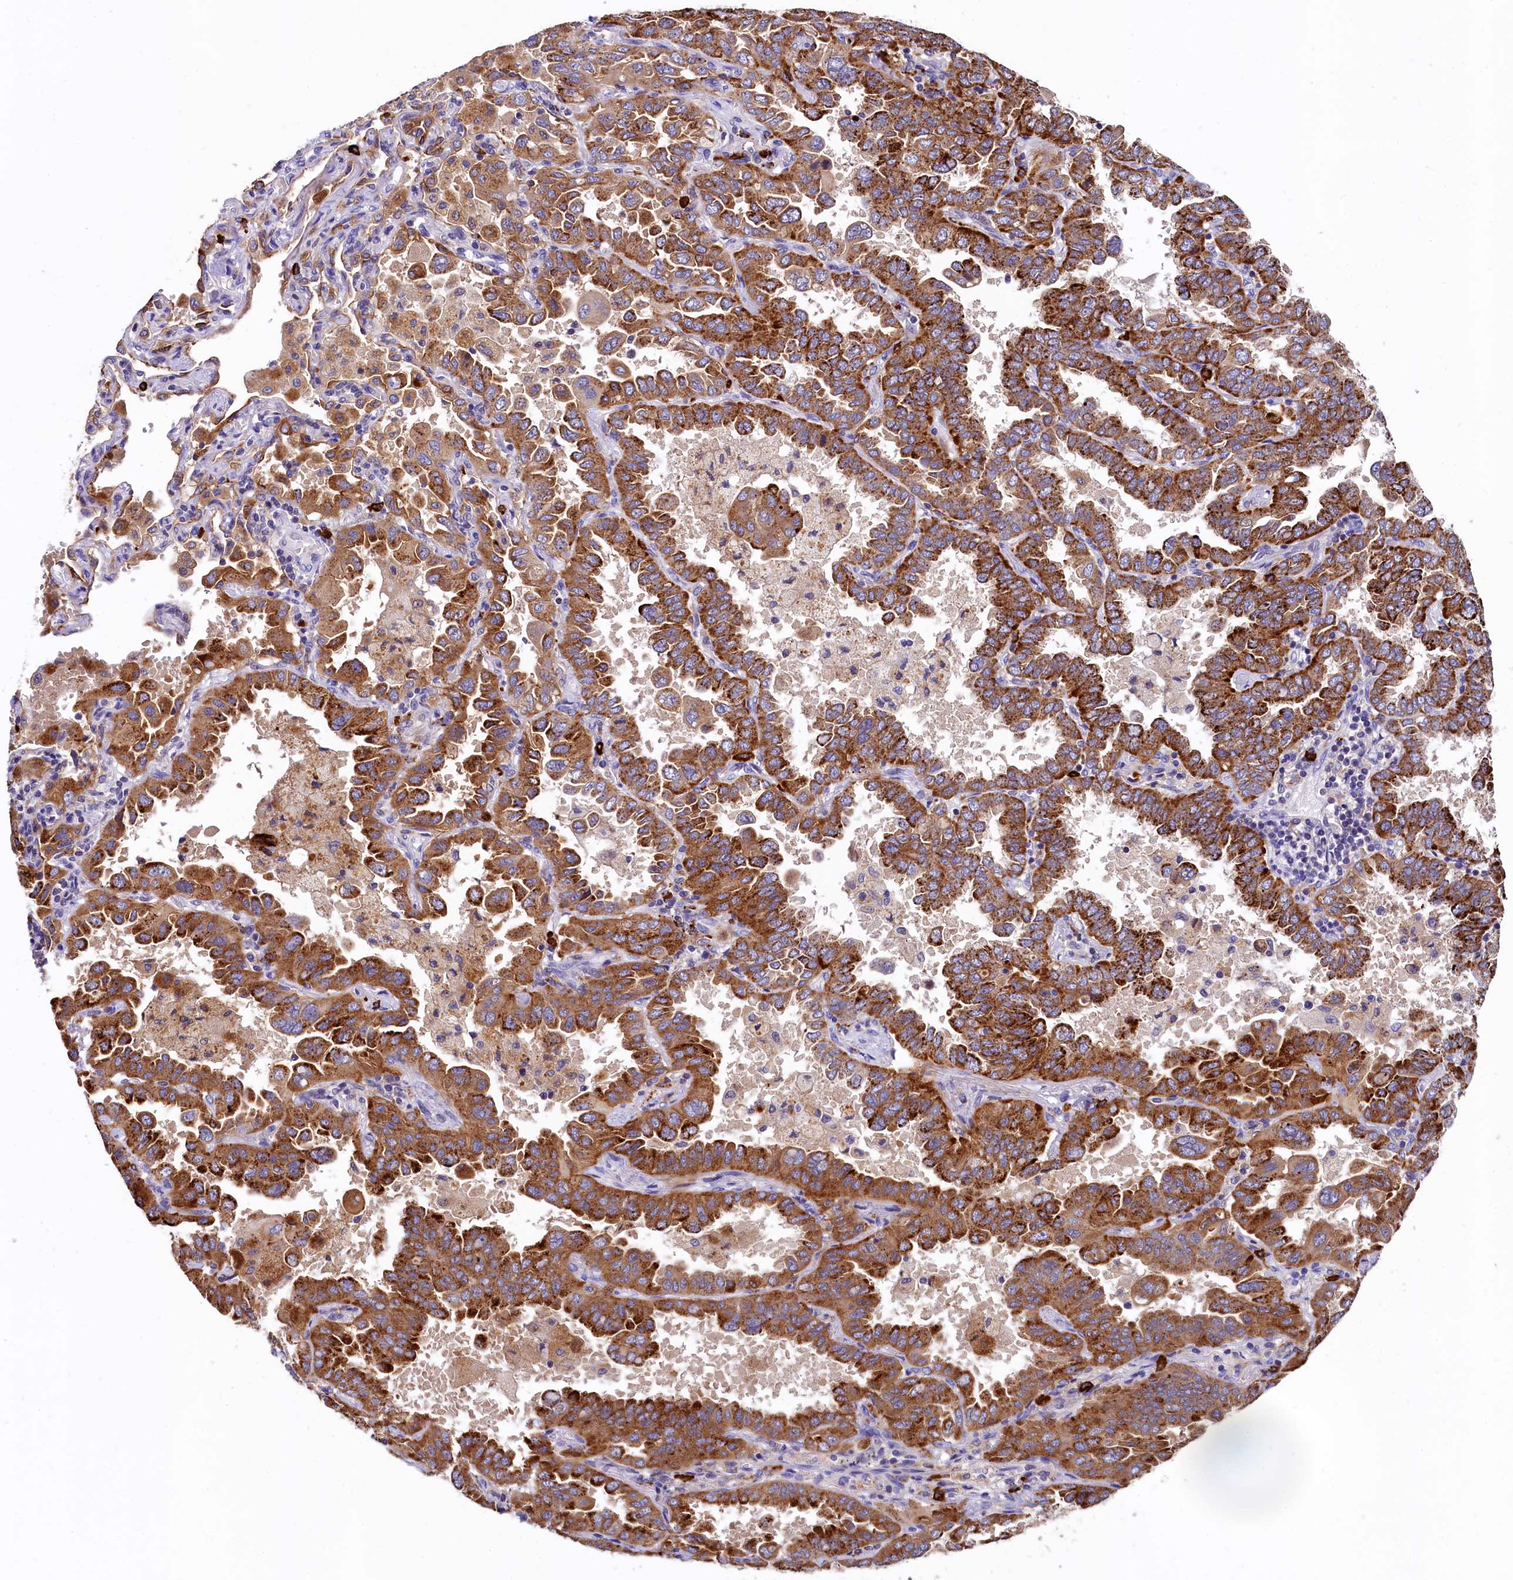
{"staining": {"intensity": "strong", "quantity": ">75%", "location": "cytoplasmic/membranous"}, "tissue": "lung cancer", "cell_type": "Tumor cells", "image_type": "cancer", "snomed": [{"axis": "morphology", "description": "Adenocarcinoma, NOS"}, {"axis": "topography", "description": "Lung"}], "caption": "Immunohistochemistry micrograph of human lung cancer stained for a protein (brown), which demonstrates high levels of strong cytoplasmic/membranous expression in approximately >75% of tumor cells.", "gene": "EPS8L2", "patient": {"sex": "male", "age": 64}}